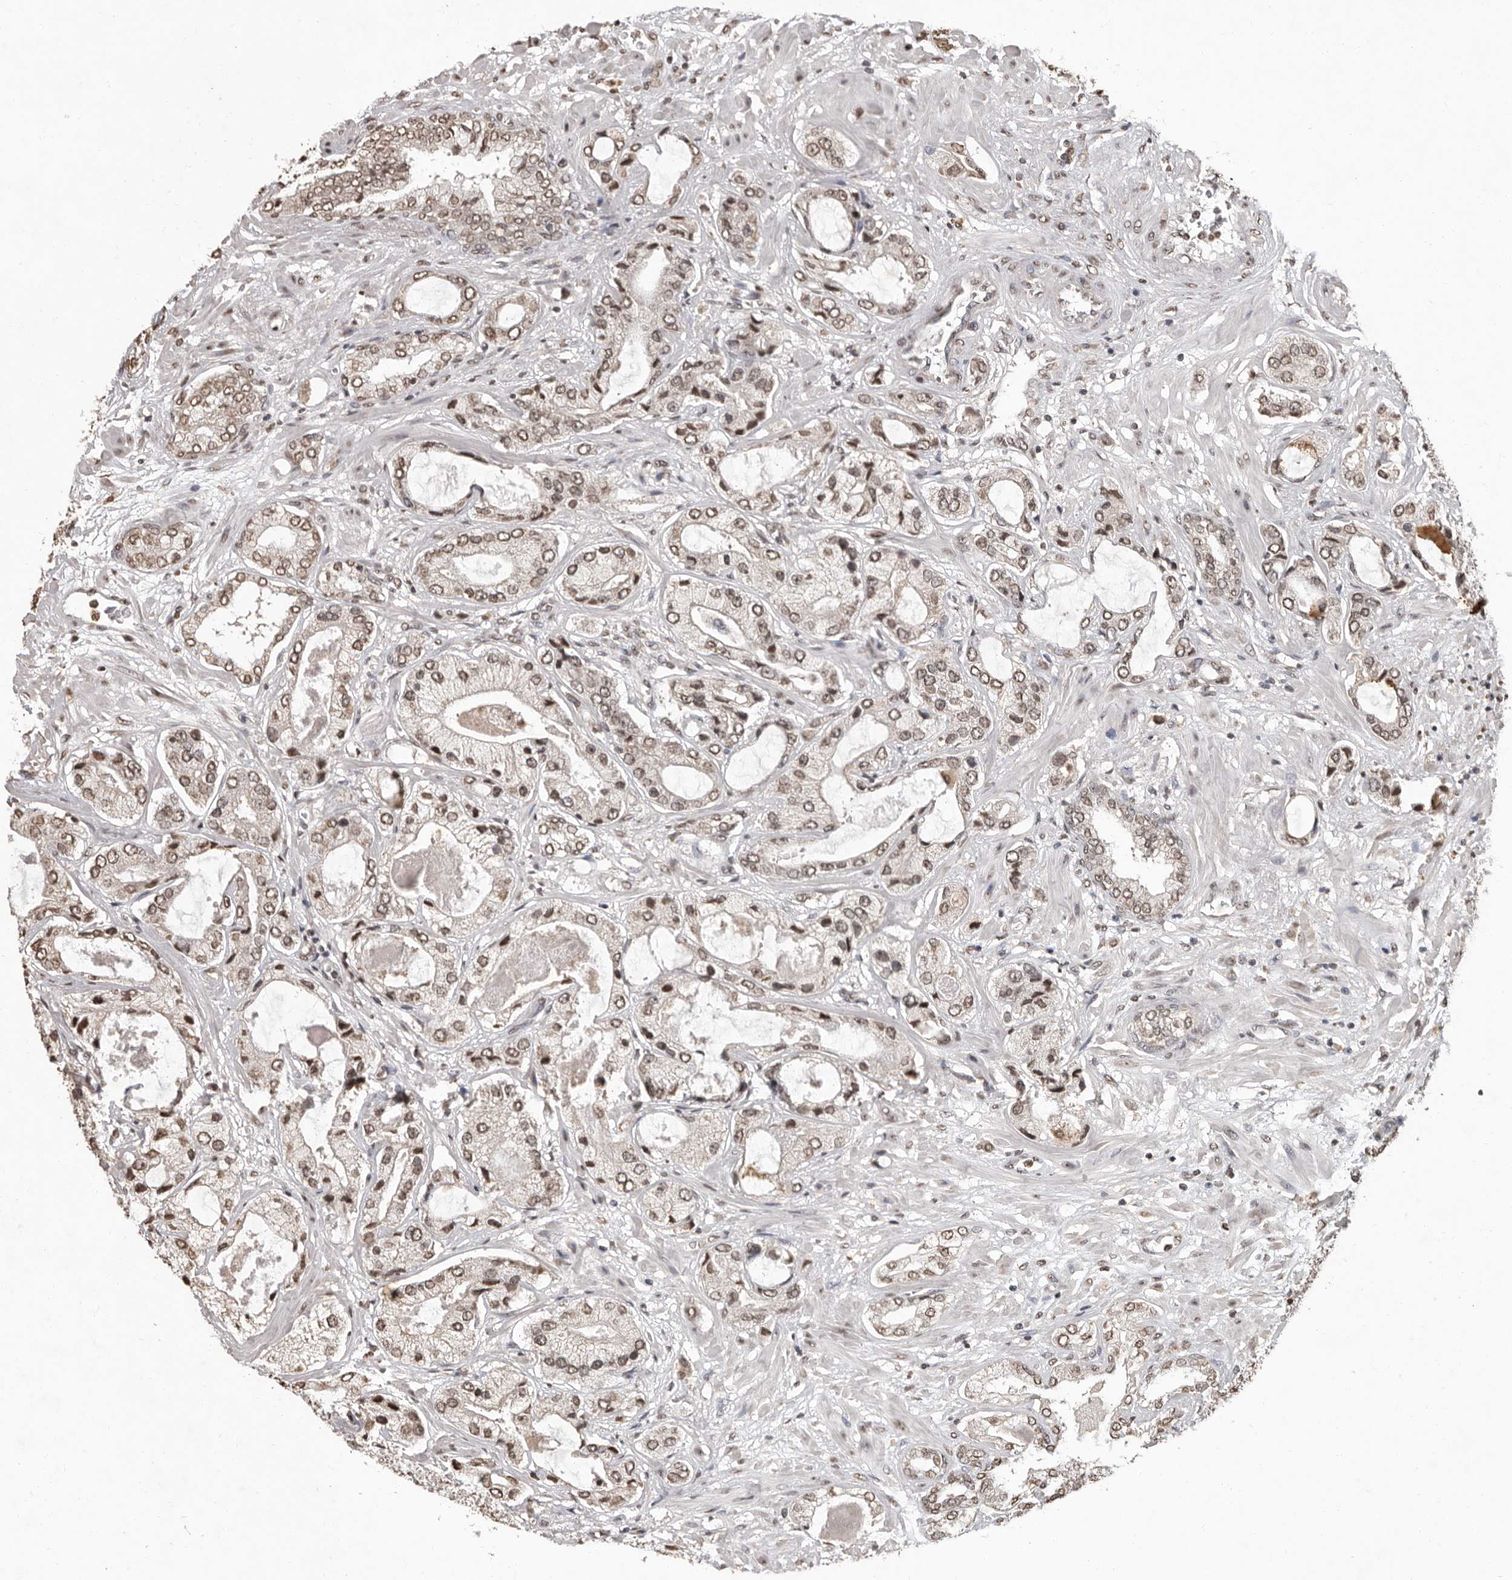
{"staining": {"intensity": "weak", "quantity": ">75%", "location": "nuclear"}, "tissue": "prostate cancer", "cell_type": "Tumor cells", "image_type": "cancer", "snomed": [{"axis": "morphology", "description": "Normal tissue, NOS"}, {"axis": "morphology", "description": "Adenocarcinoma, High grade"}, {"axis": "topography", "description": "Prostate"}, {"axis": "topography", "description": "Peripheral nerve tissue"}], "caption": "This histopathology image displays prostate cancer (adenocarcinoma (high-grade)) stained with IHC to label a protein in brown. The nuclear of tumor cells show weak positivity for the protein. Nuclei are counter-stained blue.", "gene": "WDR45", "patient": {"sex": "male", "age": 59}}